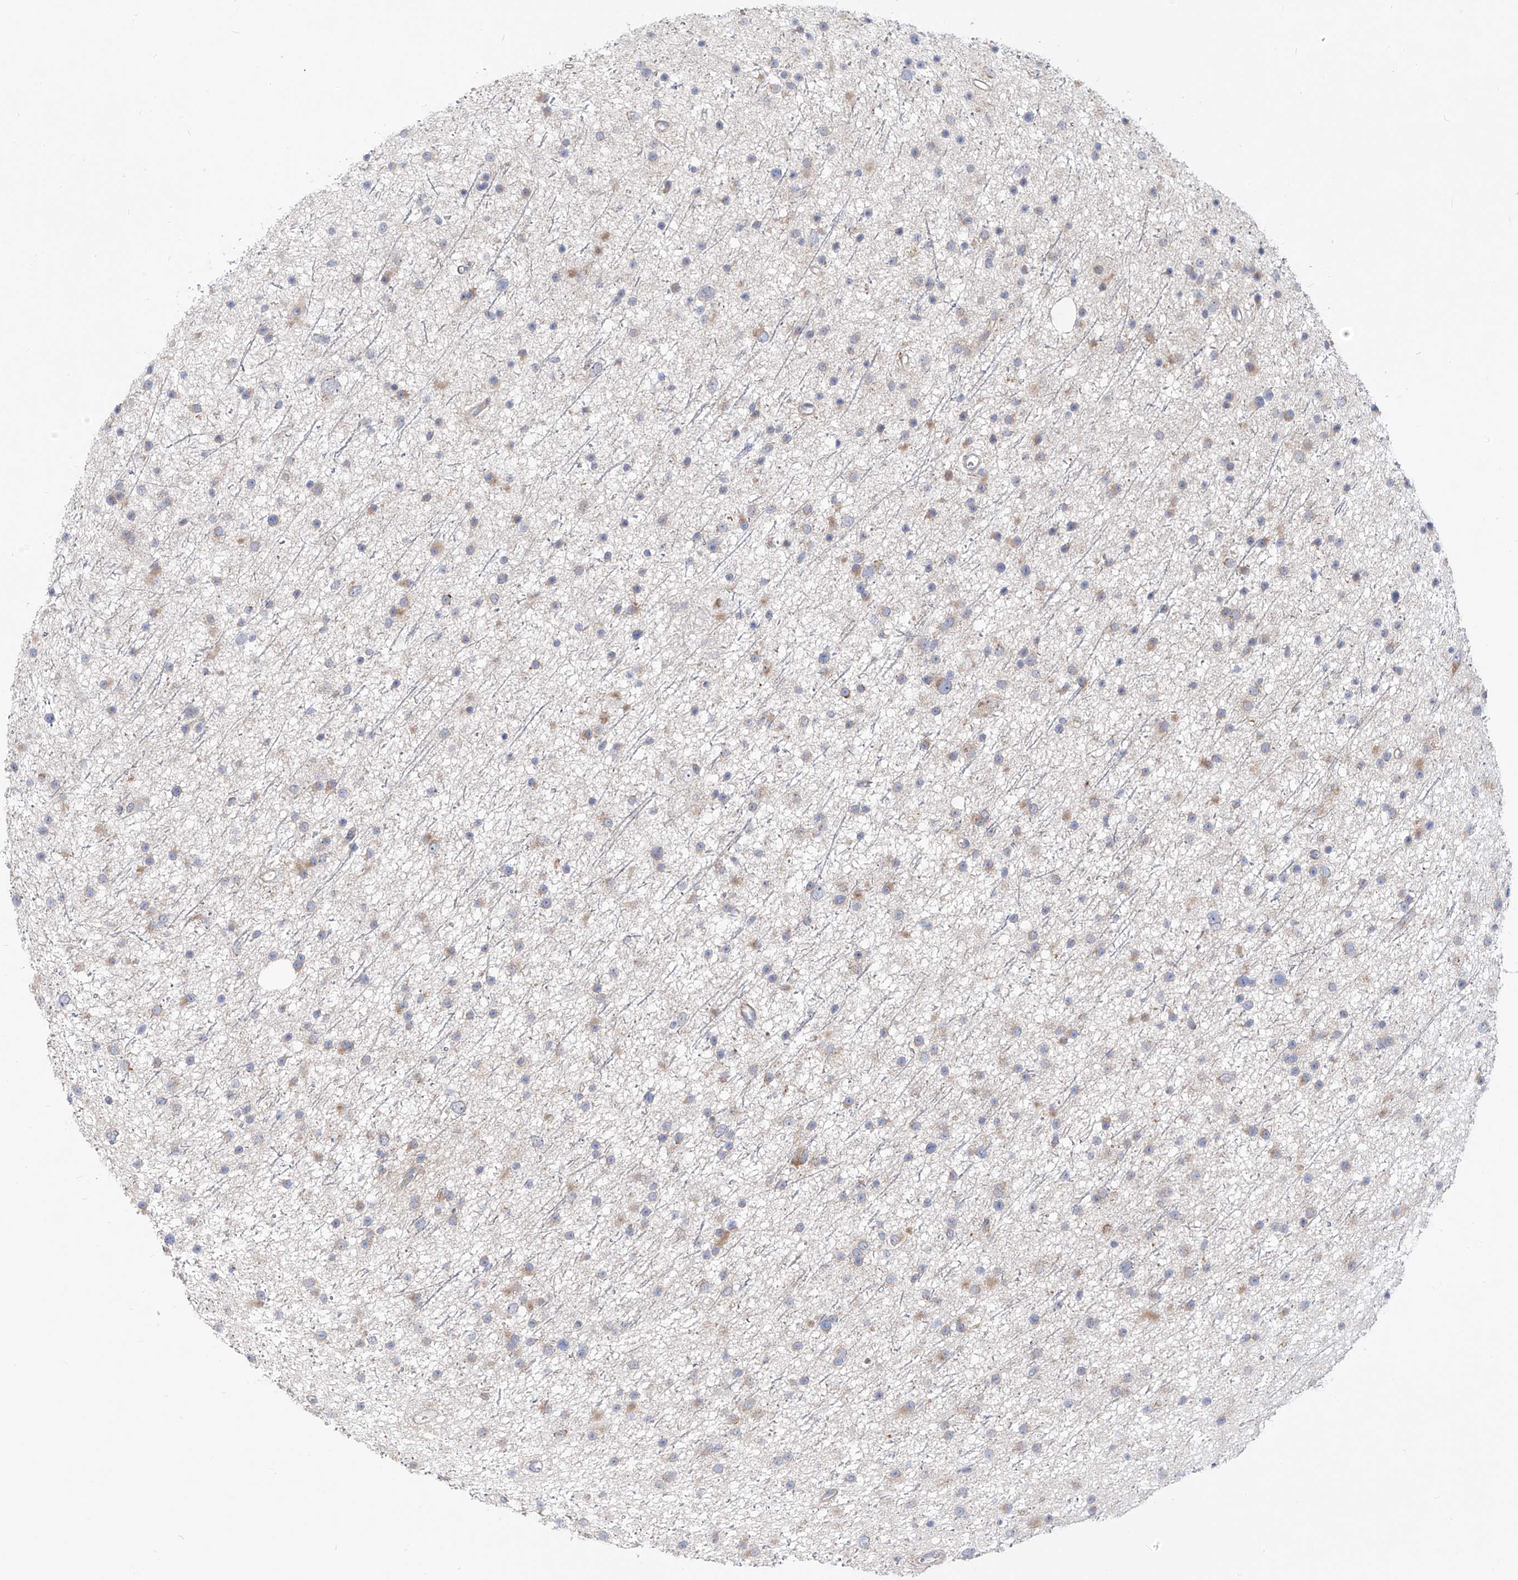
{"staining": {"intensity": "weak", "quantity": "<25%", "location": "cytoplasmic/membranous"}, "tissue": "glioma", "cell_type": "Tumor cells", "image_type": "cancer", "snomed": [{"axis": "morphology", "description": "Glioma, malignant, Low grade"}, {"axis": "topography", "description": "Cerebral cortex"}], "caption": "Immunohistochemistry (IHC) of malignant glioma (low-grade) demonstrates no expression in tumor cells.", "gene": "UFL1", "patient": {"sex": "female", "age": 39}}